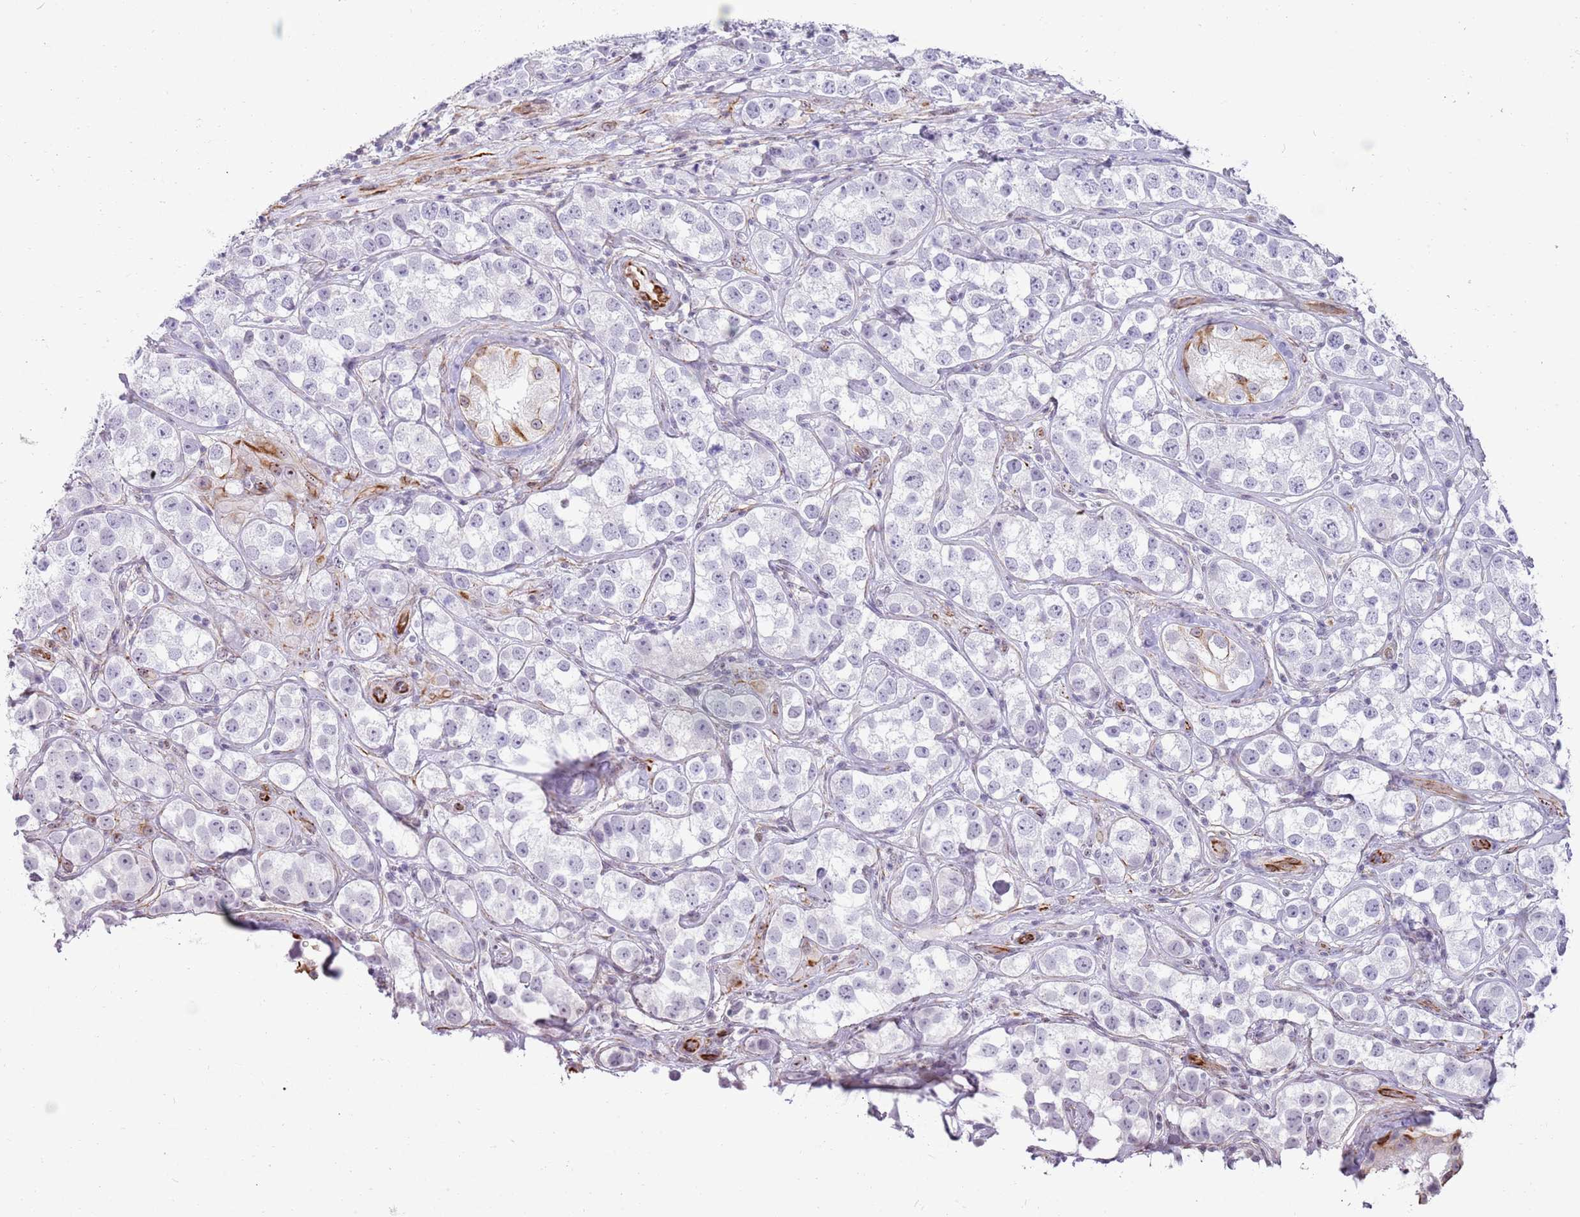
{"staining": {"intensity": "negative", "quantity": "none", "location": "none"}, "tissue": "testis cancer", "cell_type": "Tumor cells", "image_type": "cancer", "snomed": [{"axis": "morphology", "description": "Seminoma, NOS"}, {"axis": "topography", "description": "Testis"}], "caption": "Immunohistochemistry histopathology image of neoplastic tissue: human seminoma (testis) stained with DAB (3,3'-diaminobenzidine) demonstrates no significant protein positivity in tumor cells.", "gene": "NBPF3", "patient": {"sex": "male", "age": 28}}